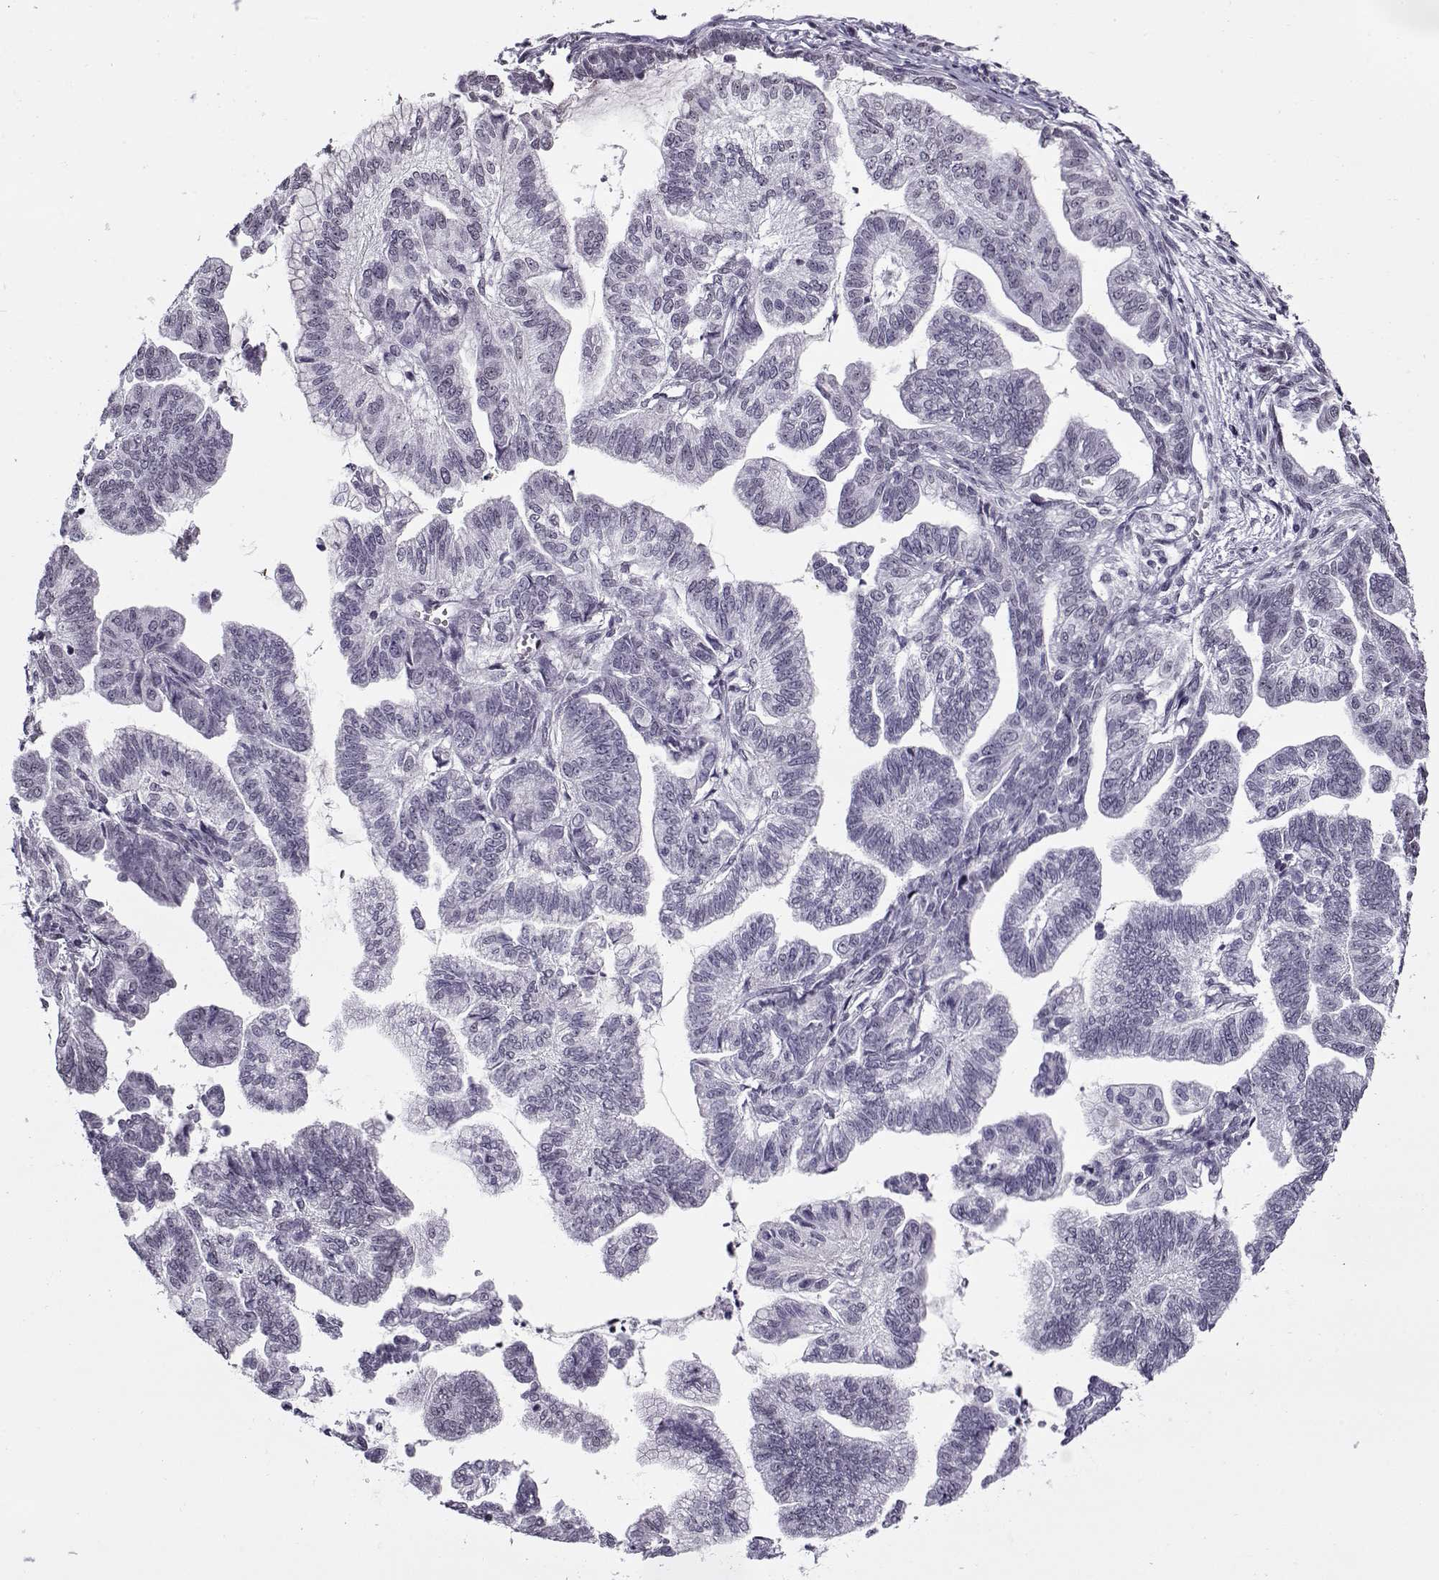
{"staining": {"intensity": "negative", "quantity": "none", "location": "none"}, "tissue": "stomach cancer", "cell_type": "Tumor cells", "image_type": "cancer", "snomed": [{"axis": "morphology", "description": "Adenocarcinoma, NOS"}, {"axis": "topography", "description": "Stomach"}], "caption": "Tumor cells show no significant protein expression in stomach cancer (adenocarcinoma). (DAB (3,3'-diaminobenzidine) immunohistochemistry (IHC) with hematoxylin counter stain).", "gene": "PRMT8", "patient": {"sex": "male", "age": 83}}